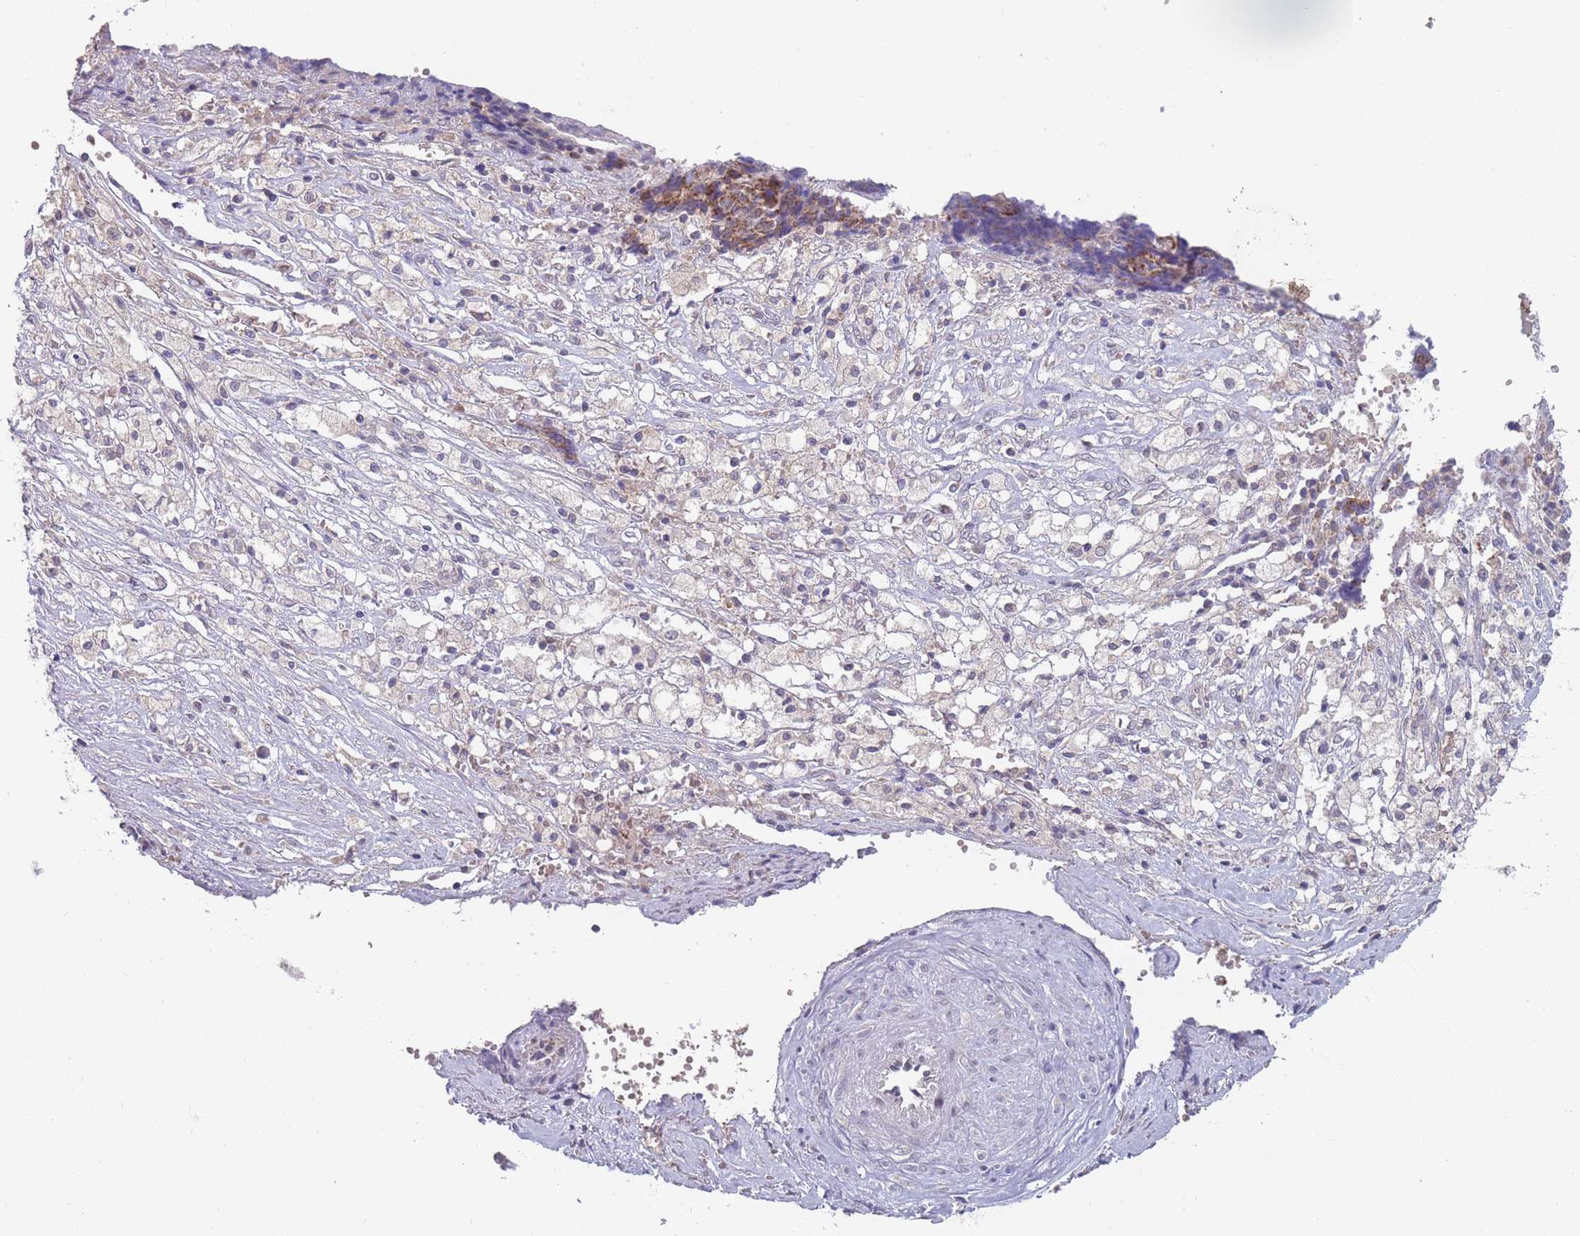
{"staining": {"intensity": "moderate", "quantity": ">75%", "location": "cytoplasmic/membranous"}, "tissue": "ovarian cancer", "cell_type": "Tumor cells", "image_type": "cancer", "snomed": [{"axis": "morphology", "description": "Carcinoma, endometroid"}, {"axis": "topography", "description": "Ovary"}], "caption": "Endometroid carcinoma (ovarian) stained with DAB immunohistochemistry exhibits medium levels of moderate cytoplasmic/membranous expression in about >75% of tumor cells. (brown staining indicates protein expression, while blue staining denotes nuclei).", "gene": "PEX7", "patient": {"sex": "female", "age": 42}}